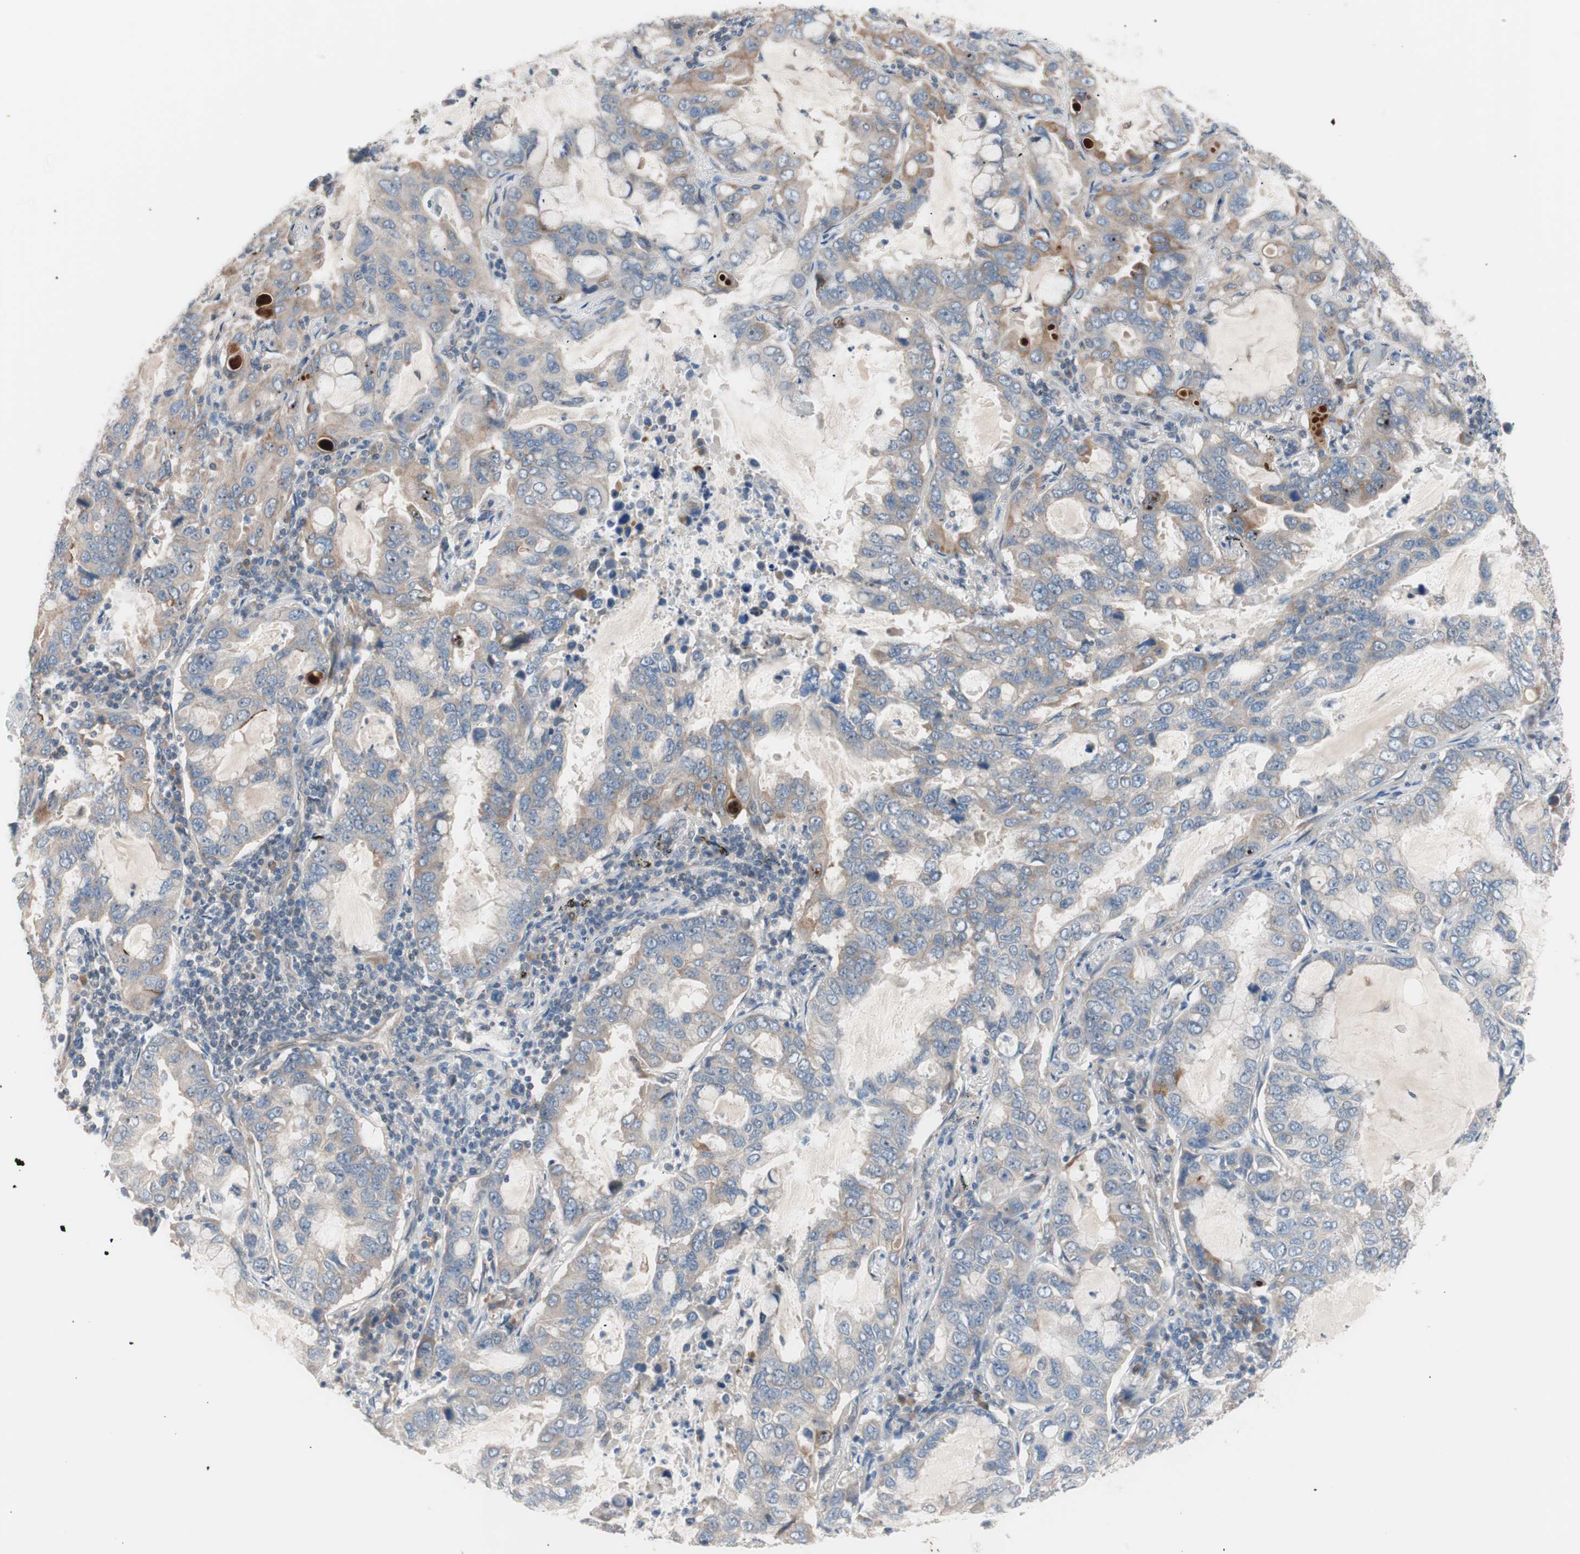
{"staining": {"intensity": "weak", "quantity": "25%-75%", "location": "cytoplasmic/membranous"}, "tissue": "lung cancer", "cell_type": "Tumor cells", "image_type": "cancer", "snomed": [{"axis": "morphology", "description": "Adenocarcinoma, NOS"}, {"axis": "topography", "description": "Lung"}], "caption": "Brown immunohistochemical staining in human adenocarcinoma (lung) shows weak cytoplasmic/membranous staining in approximately 25%-75% of tumor cells.", "gene": "SMG1", "patient": {"sex": "male", "age": 64}}